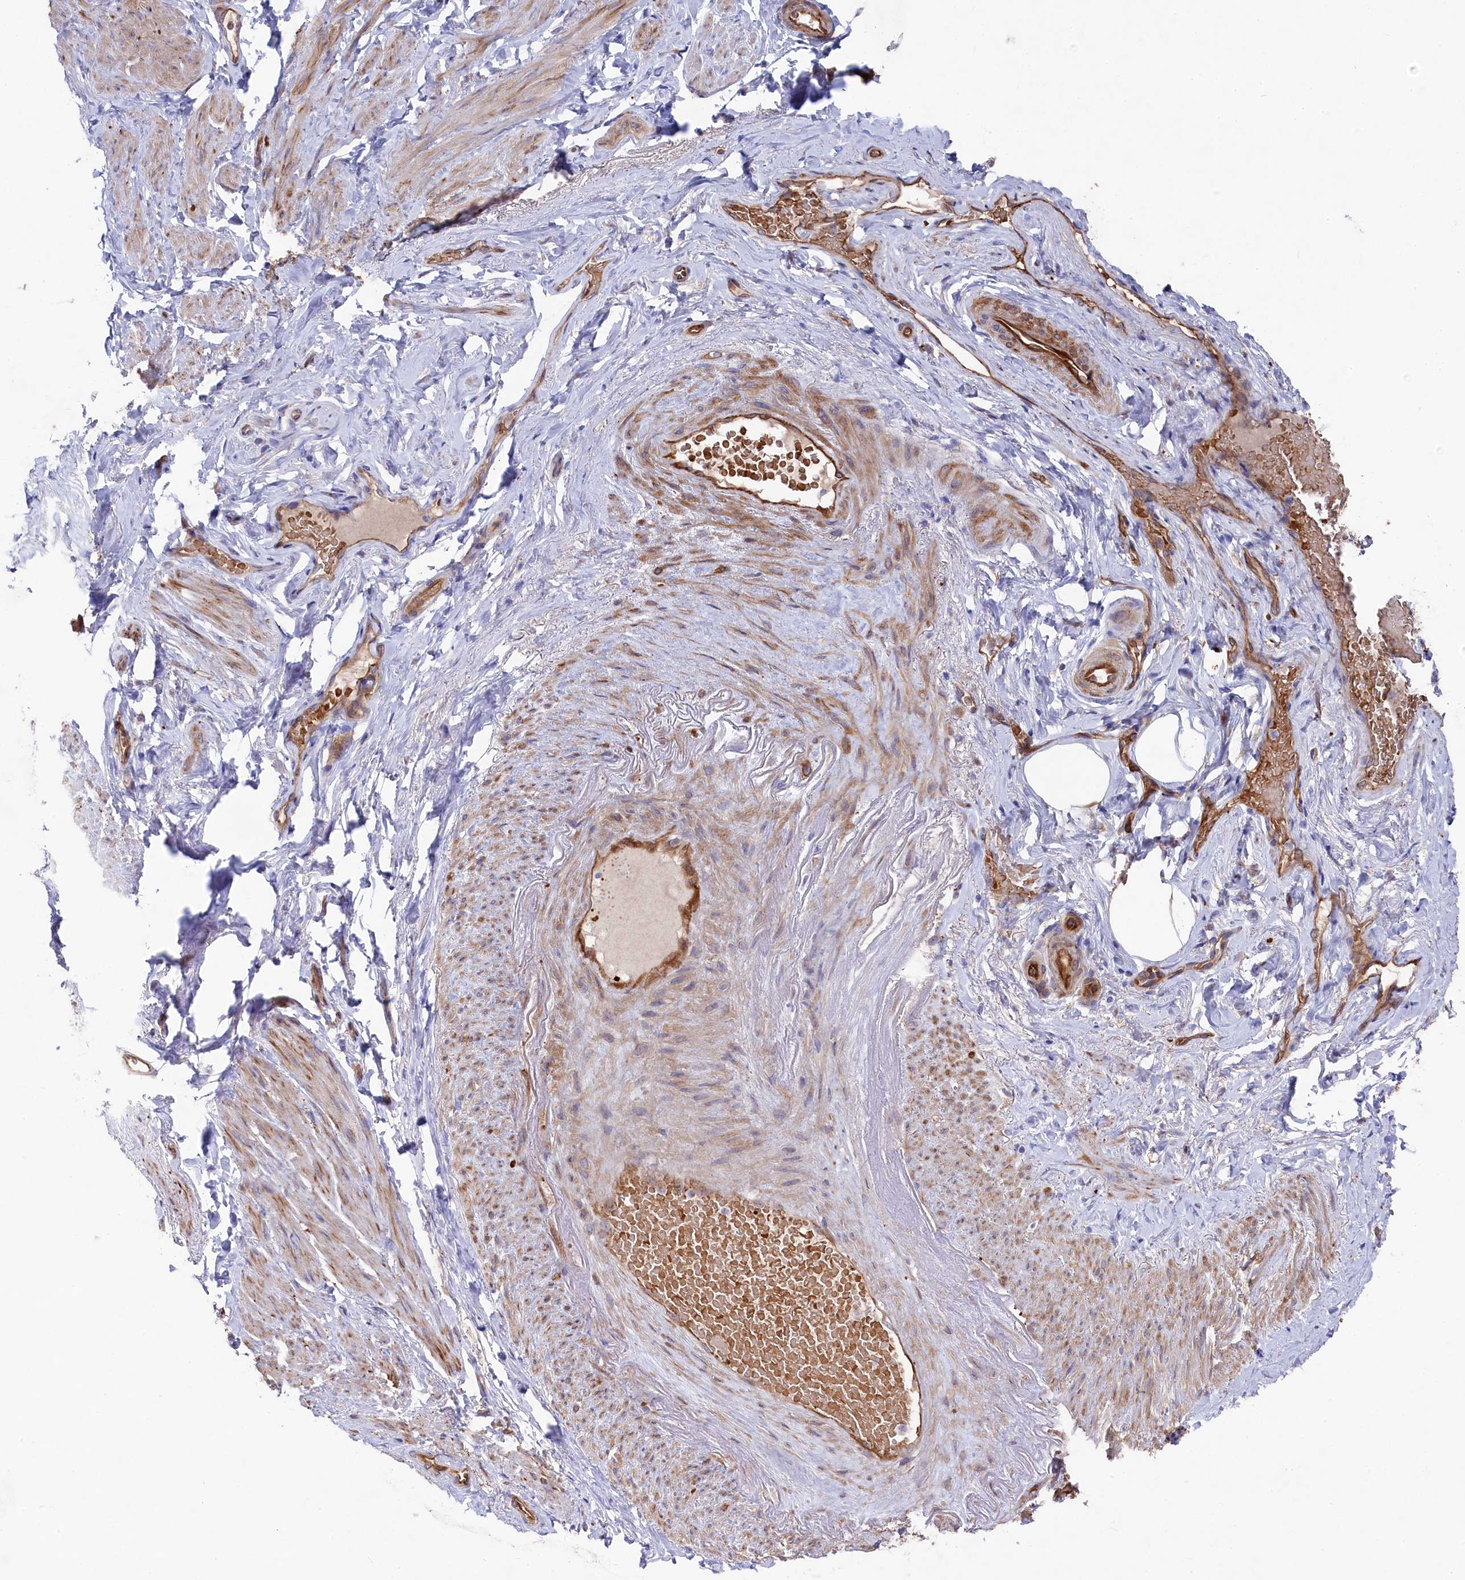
{"staining": {"intensity": "moderate", "quantity": ">75%", "location": "cytoplasmic/membranous"}, "tissue": "smooth muscle", "cell_type": "Smooth muscle cells", "image_type": "normal", "snomed": [{"axis": "morphology", "description": "Normal tissue, NOS"}, {"axis": "topography", "description": "Smooth muscle"}, {"axis": "topography", "description": "Peripheral nerve tissue"}], "caption": "Moderate cytoplasmic/membranous staining for a protein is appreciated in approximately >75% of smooth muscle cells of unremarkable smooth muscle using immunohistochemistry.", "gene": "LHFPL4", "patient": {"sex": "male", "age": 69}}